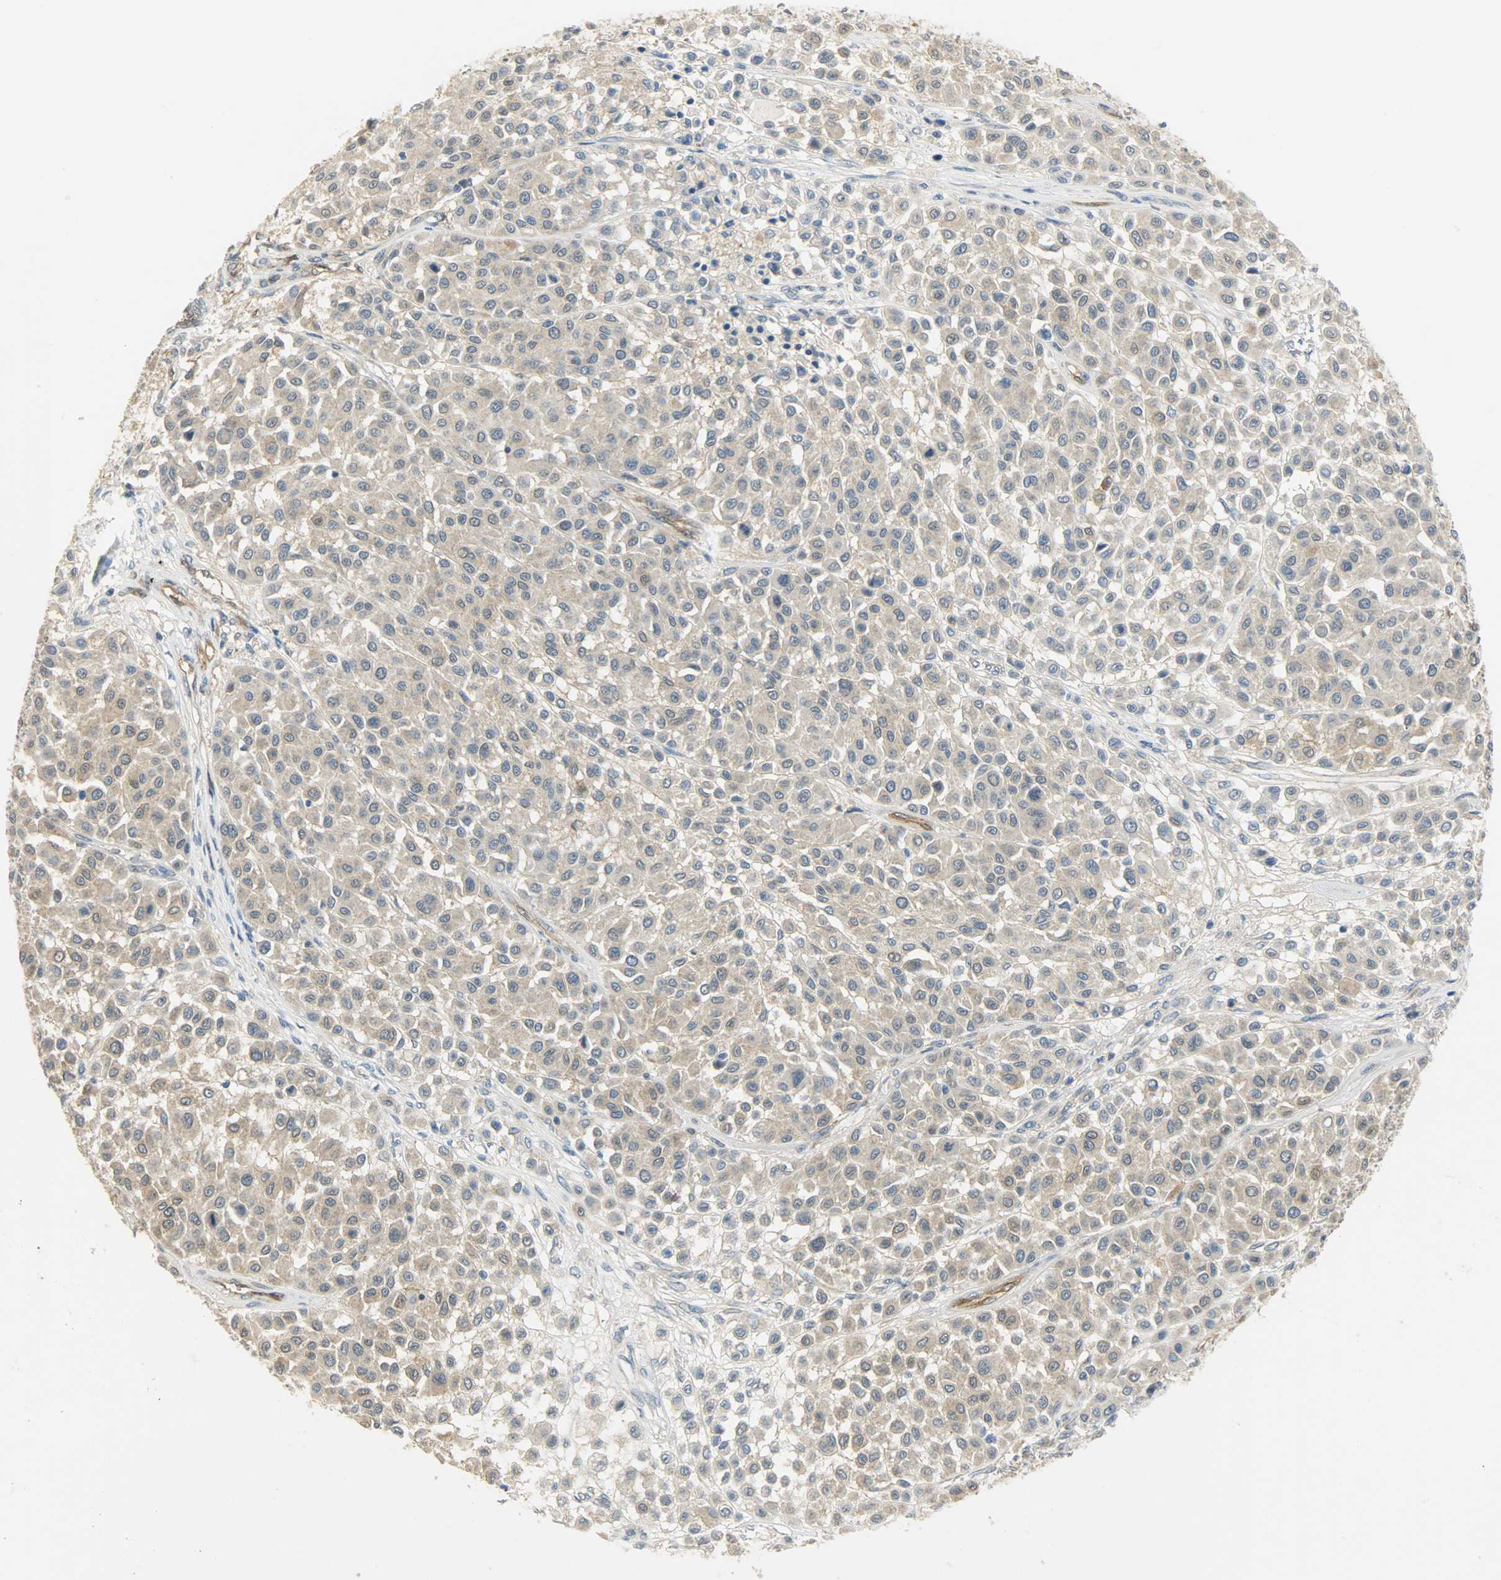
{"staining": {"intensity": "weak", "quantity": "25%-75%", "location": "cytoplasmic/membranous"}, "tissue": "melanoma", "cell_type": "Tumor cells", "image_type": "cancer", "snomed": [{"axis": "morphology", "description": "Malignant melanoma, Metastatic site"}, {"axis": "topography", "description": "Soft tissue"}], "caption": "High-magnification brightfield microscopy of malignant melanoma (metastatic site) stained with DAB (3,3'-diaminobenzidine) (brown) and counterstained with hematoxylin (blue). tumor cells exhibit weak cytoplasmic/membranous staining is appreciated in about25%-75% of cells.", "gene": "FKBP1A", "patient": {"sex": "male", "age": 41}}